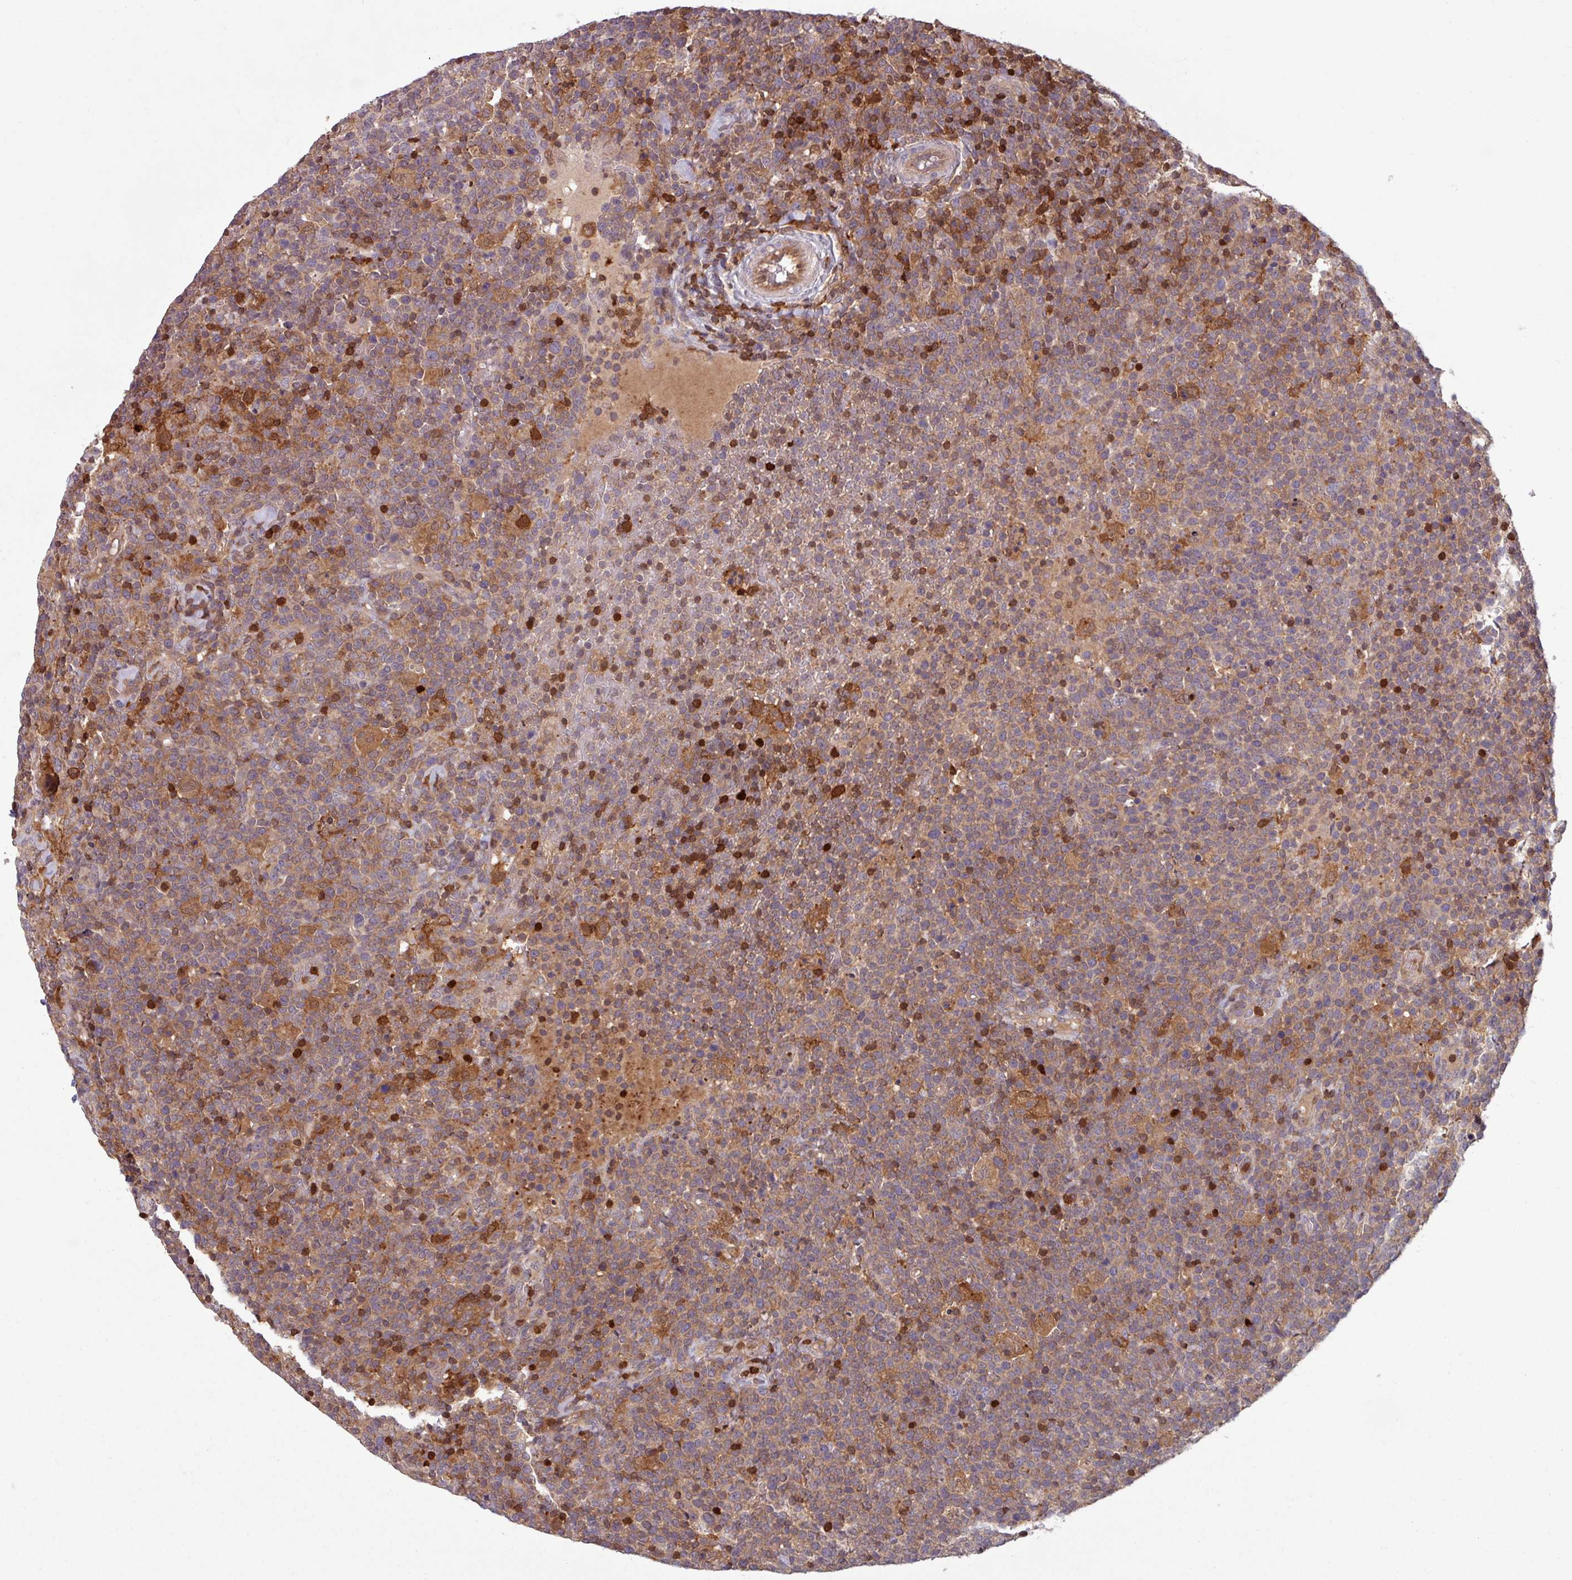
{"staining": {"intensity": "moderate", "quantity": "25%-75%", "location": "cytoplasmic/membranous,nuclear"}, "tissue": "lymphoma", "cell_type": "Tumor cells", "image_type": "cancer", "snomed": [{"axis": "morphology", "description": "Malignant lymphoma, non-Hodgkin's type, High grade"}, {"axis": "topography", "description": "Lymph node"}], "caption": "Lymphoma stained for a protein shows moderate cytoplasmic/membranous and nuclear positivity in tumor cells.", "gene": "SEC61G", "patient": {"sex": "male", "age": 61}}